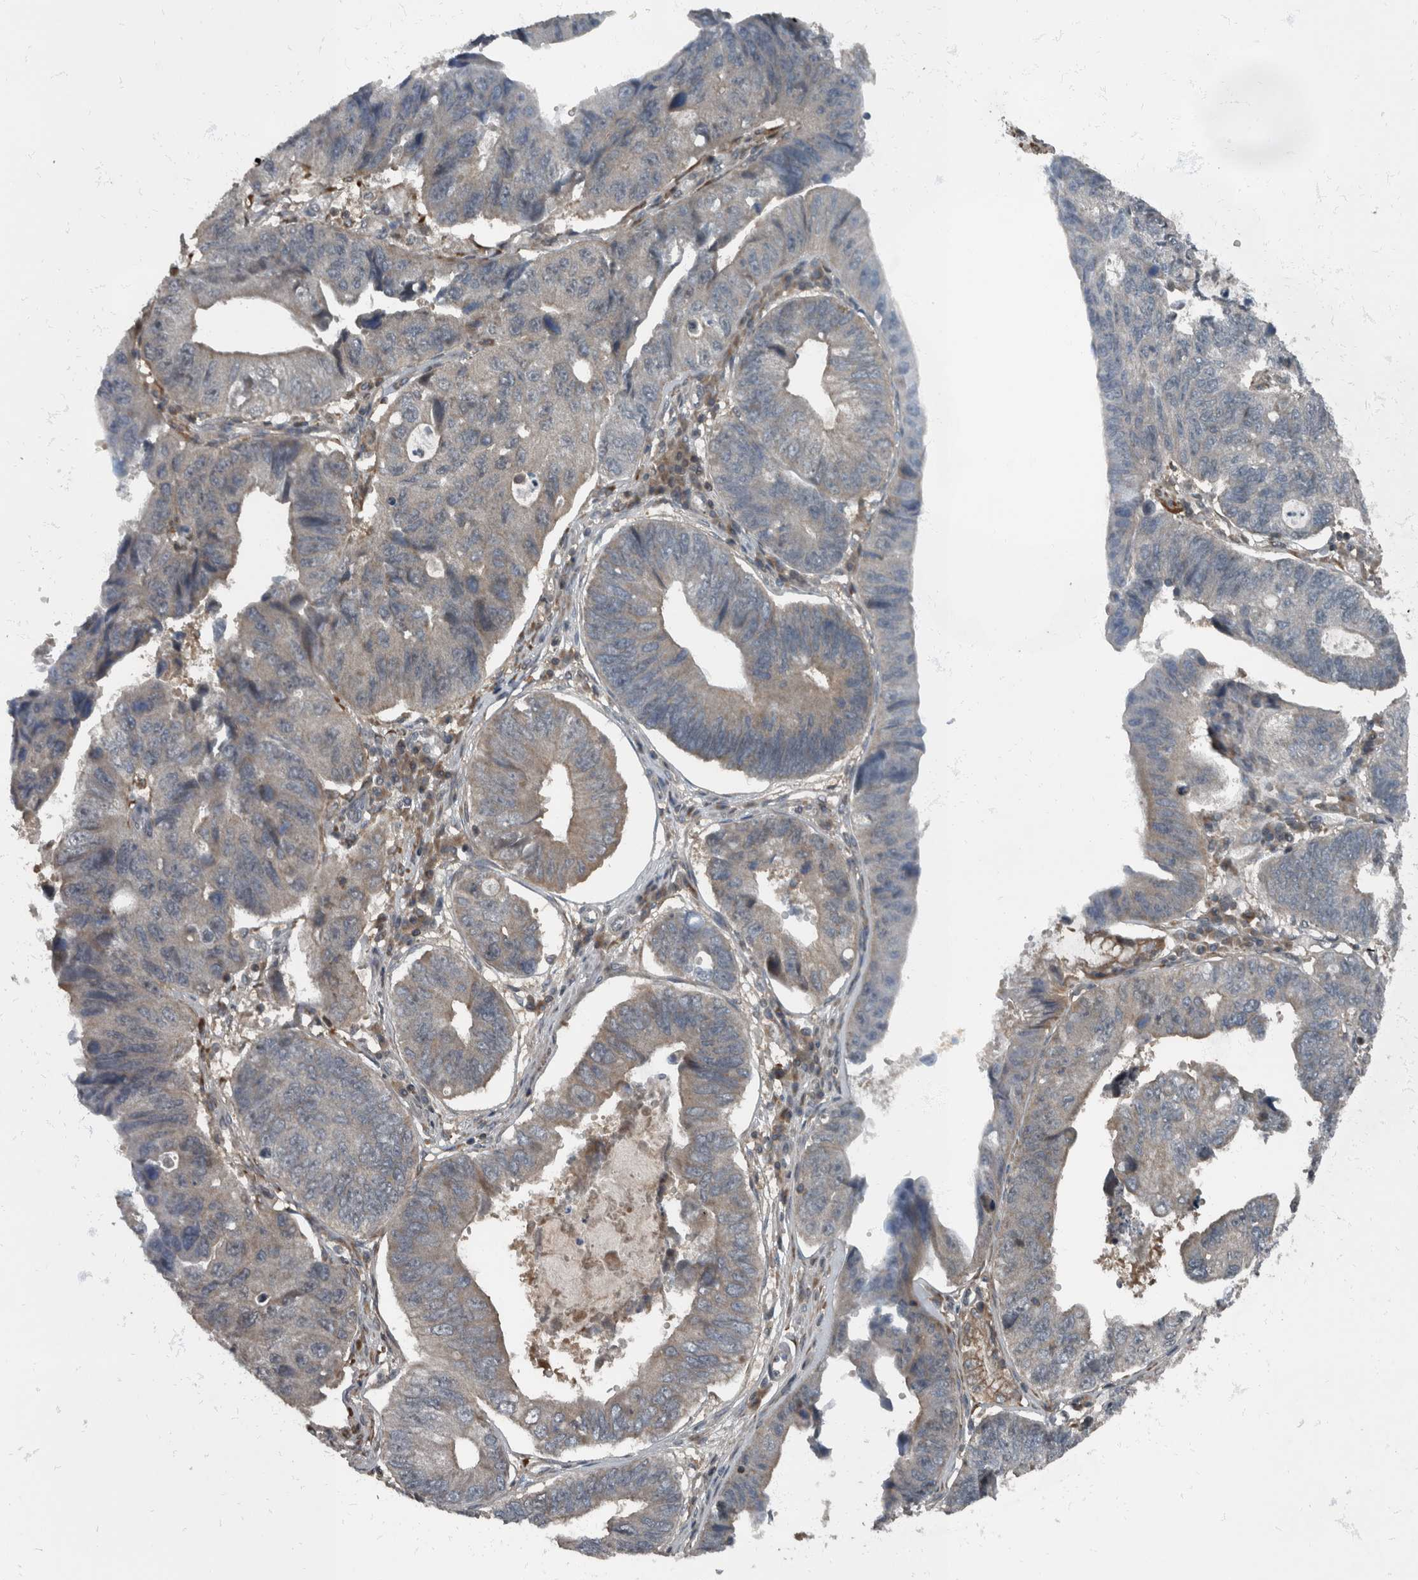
{"staining": {"intensity": "weak", "quantity": "<25%", "location": "cytoplasmic/membranous"}, "tissue": "stomach cancer", "cell_type": "Tumor cells", "image_type": "cancer", "snomed": [{"axis": "morphology", "description": "Adenocarcinoma, NOS"}, {"axis": "topography", "description": "Stomach"}], "caption": "The histopathology image reveals no staining of tumor cells in stomach cancer.", "gene": "RABGGTB", "patient": {"sex": "male", "age": 59}}